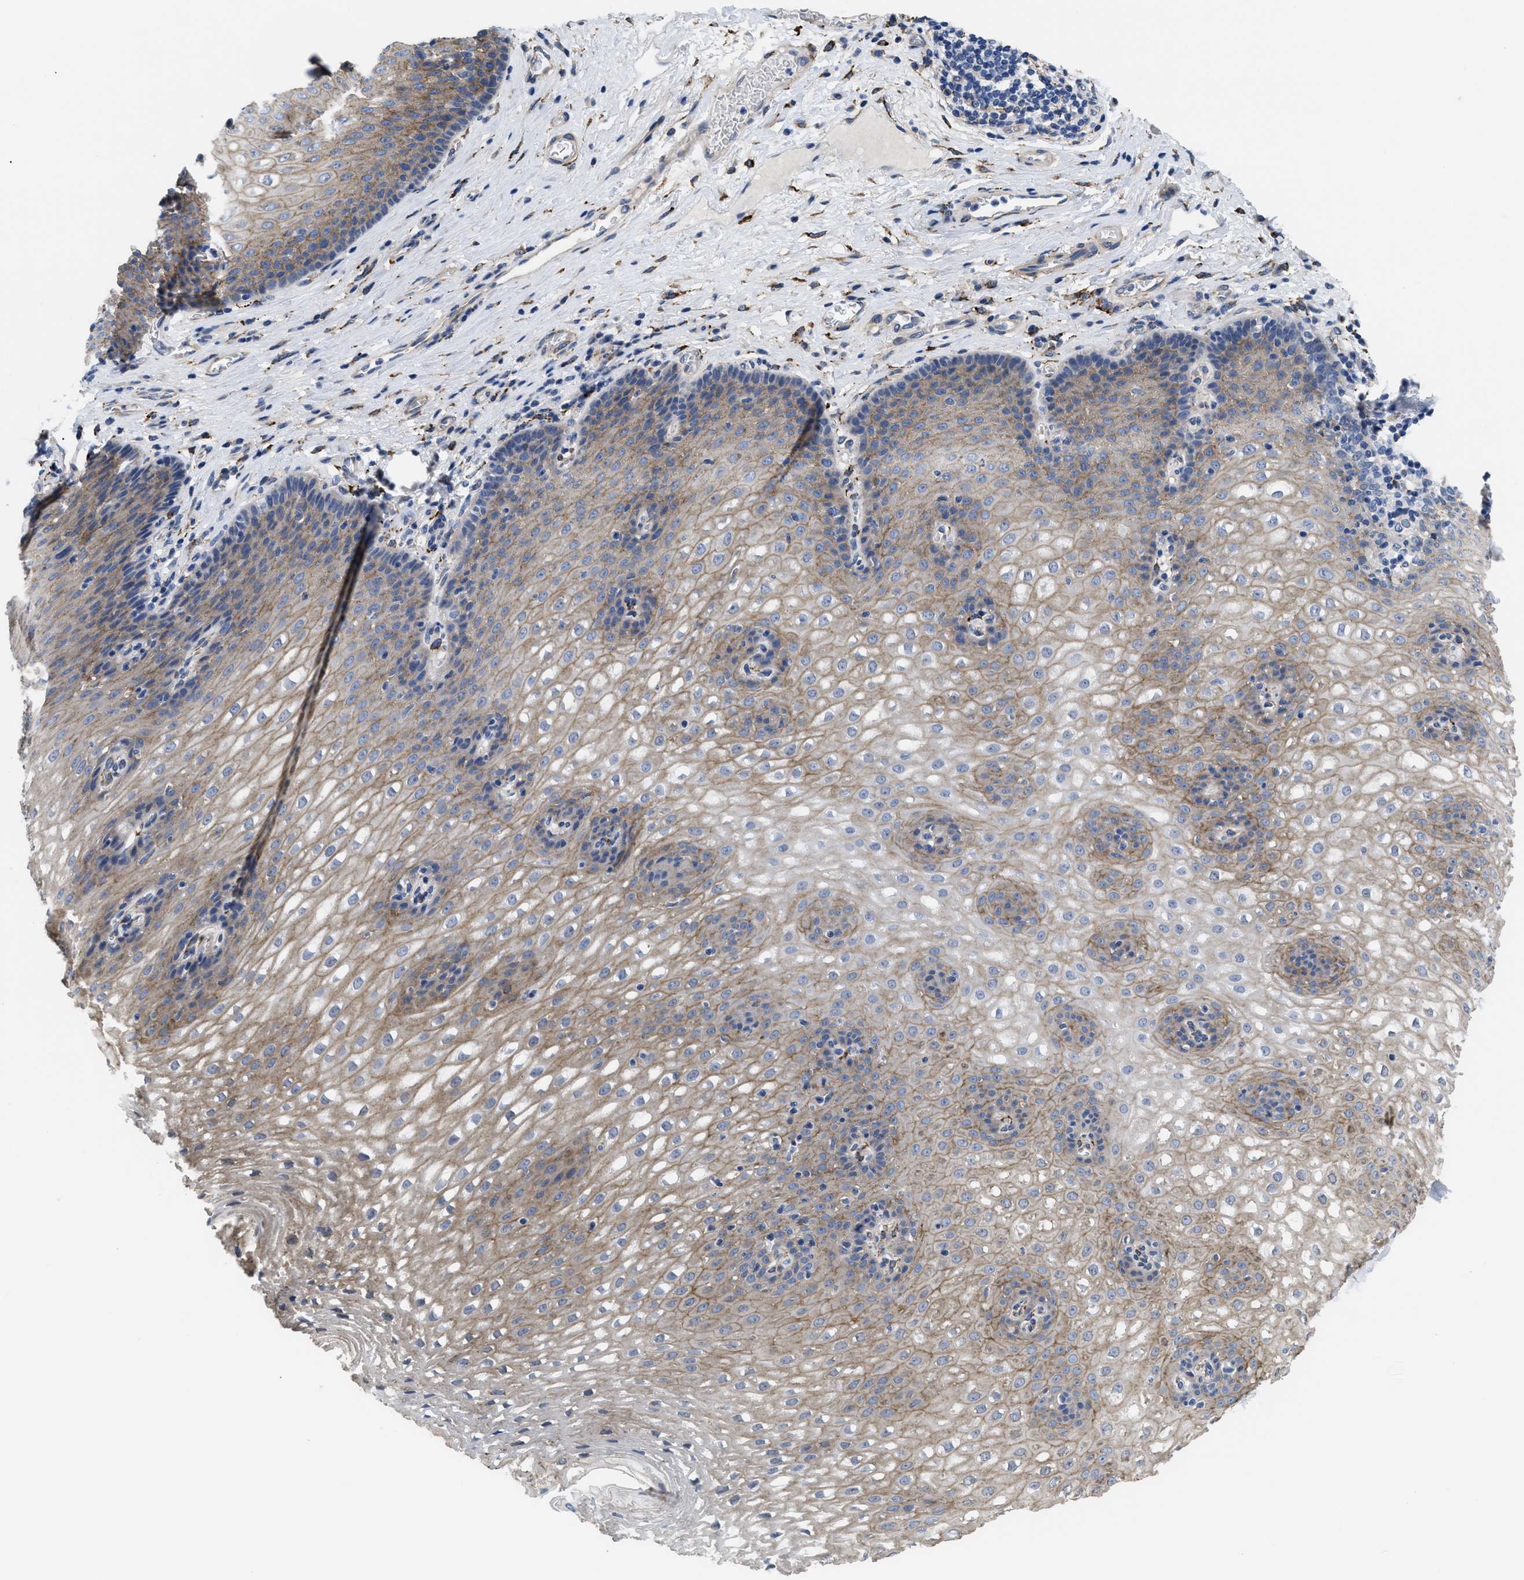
{"staining": {"intensity": "weak", "quantity": "25%-75%", "location": "cytoplasmic/membranous"}, "tissue": "esophagus", "cell_type": "Squamous epithelial cells", "image_type": "normal", "snomed": [{"axis": "morphology", "description": "Normal tissue, NOS"}, {"axis": "topography", "description": "Esophagus"}], "caption": "DAB (3,3'-diaminobenzidine) immunohistochemical staining of unremarkable esophagus shows weak cytoplasmic/membranous protein staining in approximately 25%-75% of squamous epithelial cells. Nuclei are stained in blue.", "gene": "SQLE", "patient": {"sex": "male", "age": 48}}